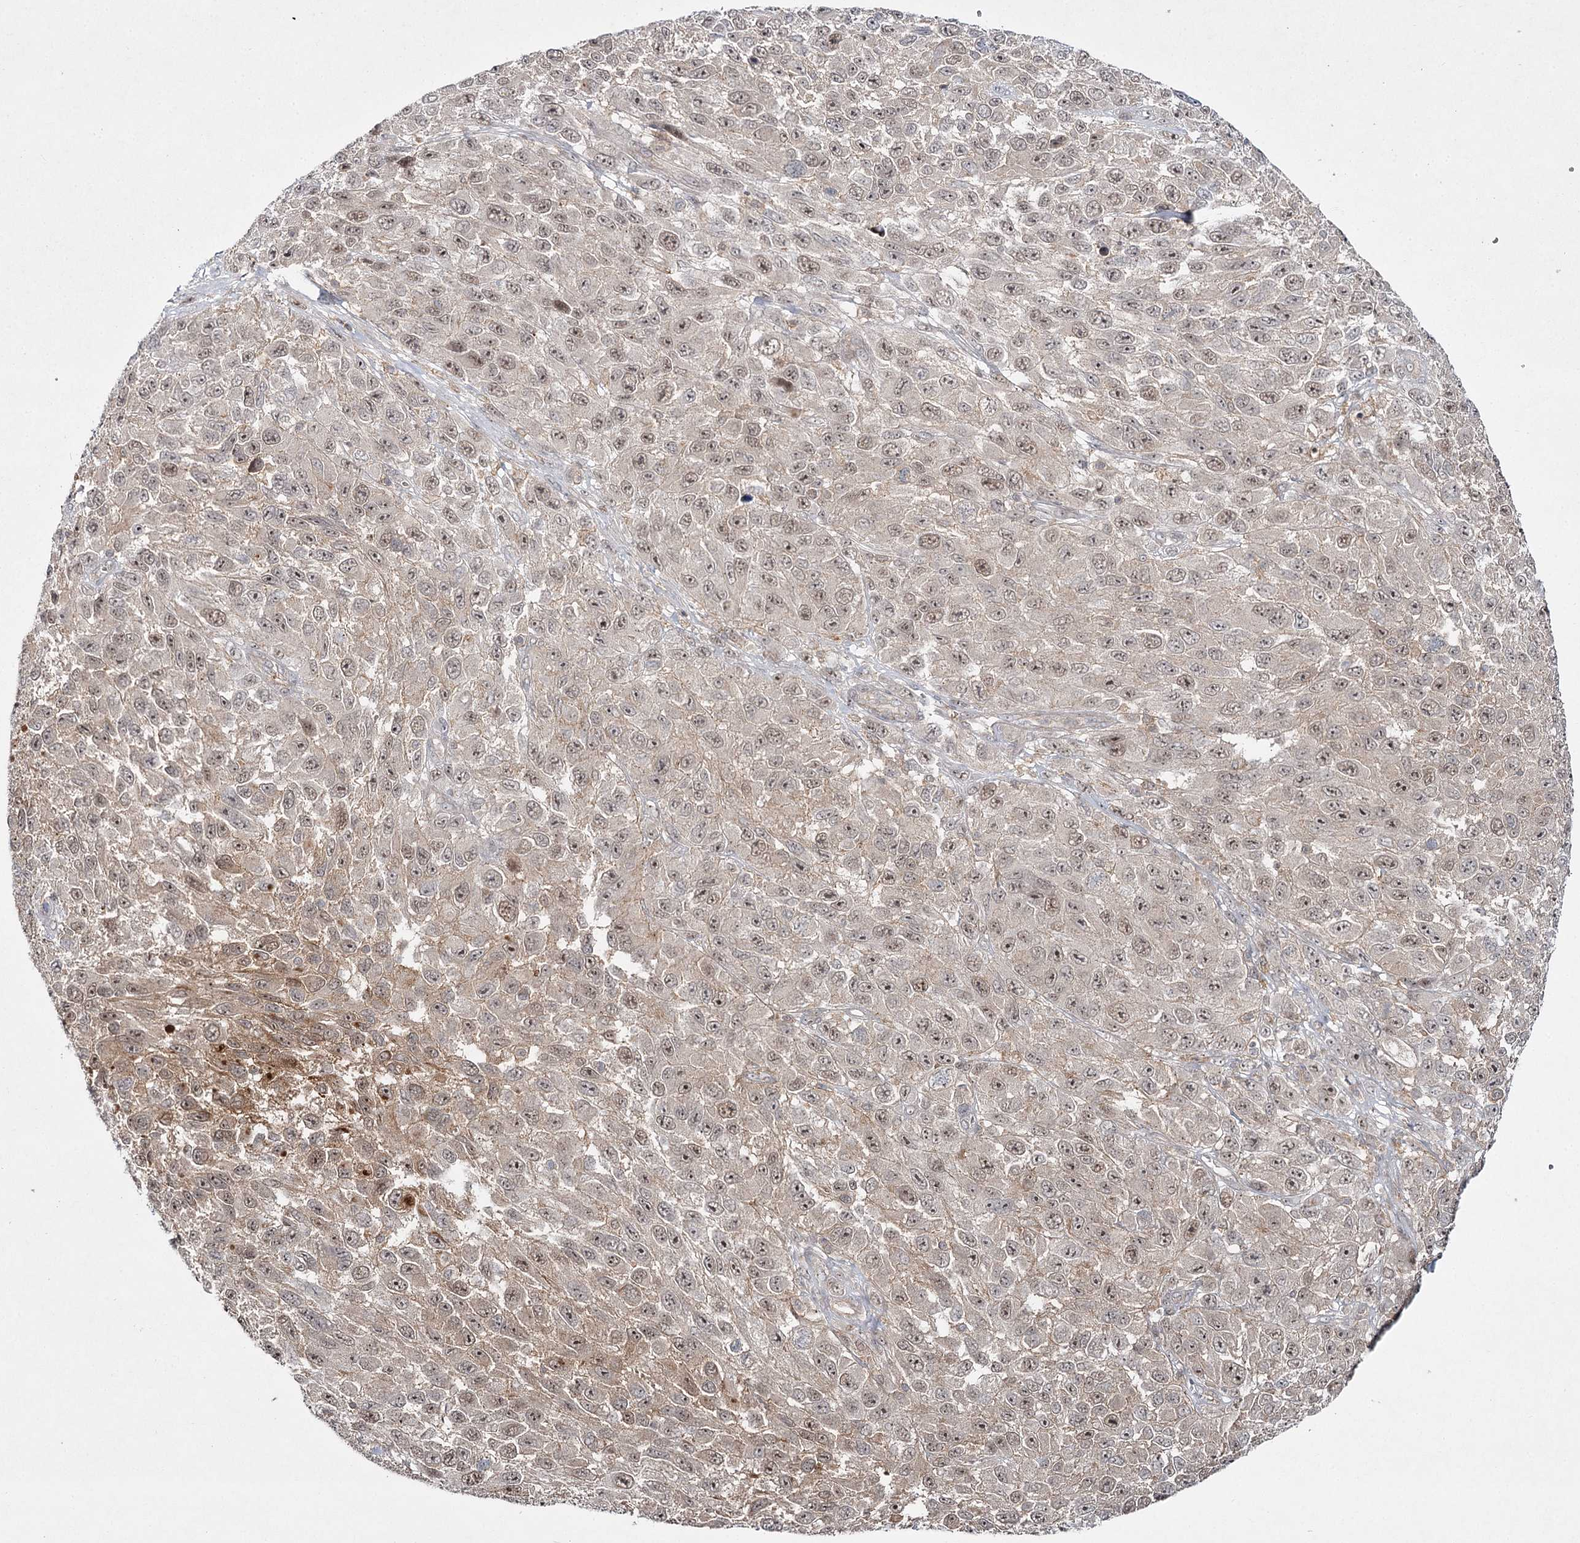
{"staining": {"intensity": "weak", "quantity": "25%-75%", "location": "nuclear"}, "tissue": "melanoma", "cell_type": "Tumor cells", "image_type": "cancer", "snomed": [{"axis": "morphology", "description": "Normal tissue, NOS"}, {"axis": "morphology", "description": "Malignant melanoma, NOS"}, {"axis": "topography", "description": "Skin"}], "caption": "A high-resolution histopathology image shows IHC staining of malignant melanoma, which demonstrates weak nuclear positivity in approximately 25%-75% of tumor cells. The staining was performed using DAB (3,3'-diaminobenzidine), with brown indicating positive protein expression. Nuclei are stained blue with hematoxylin.", "gene": "WDR44", "patient": {"sex": "female", "age": 96}}